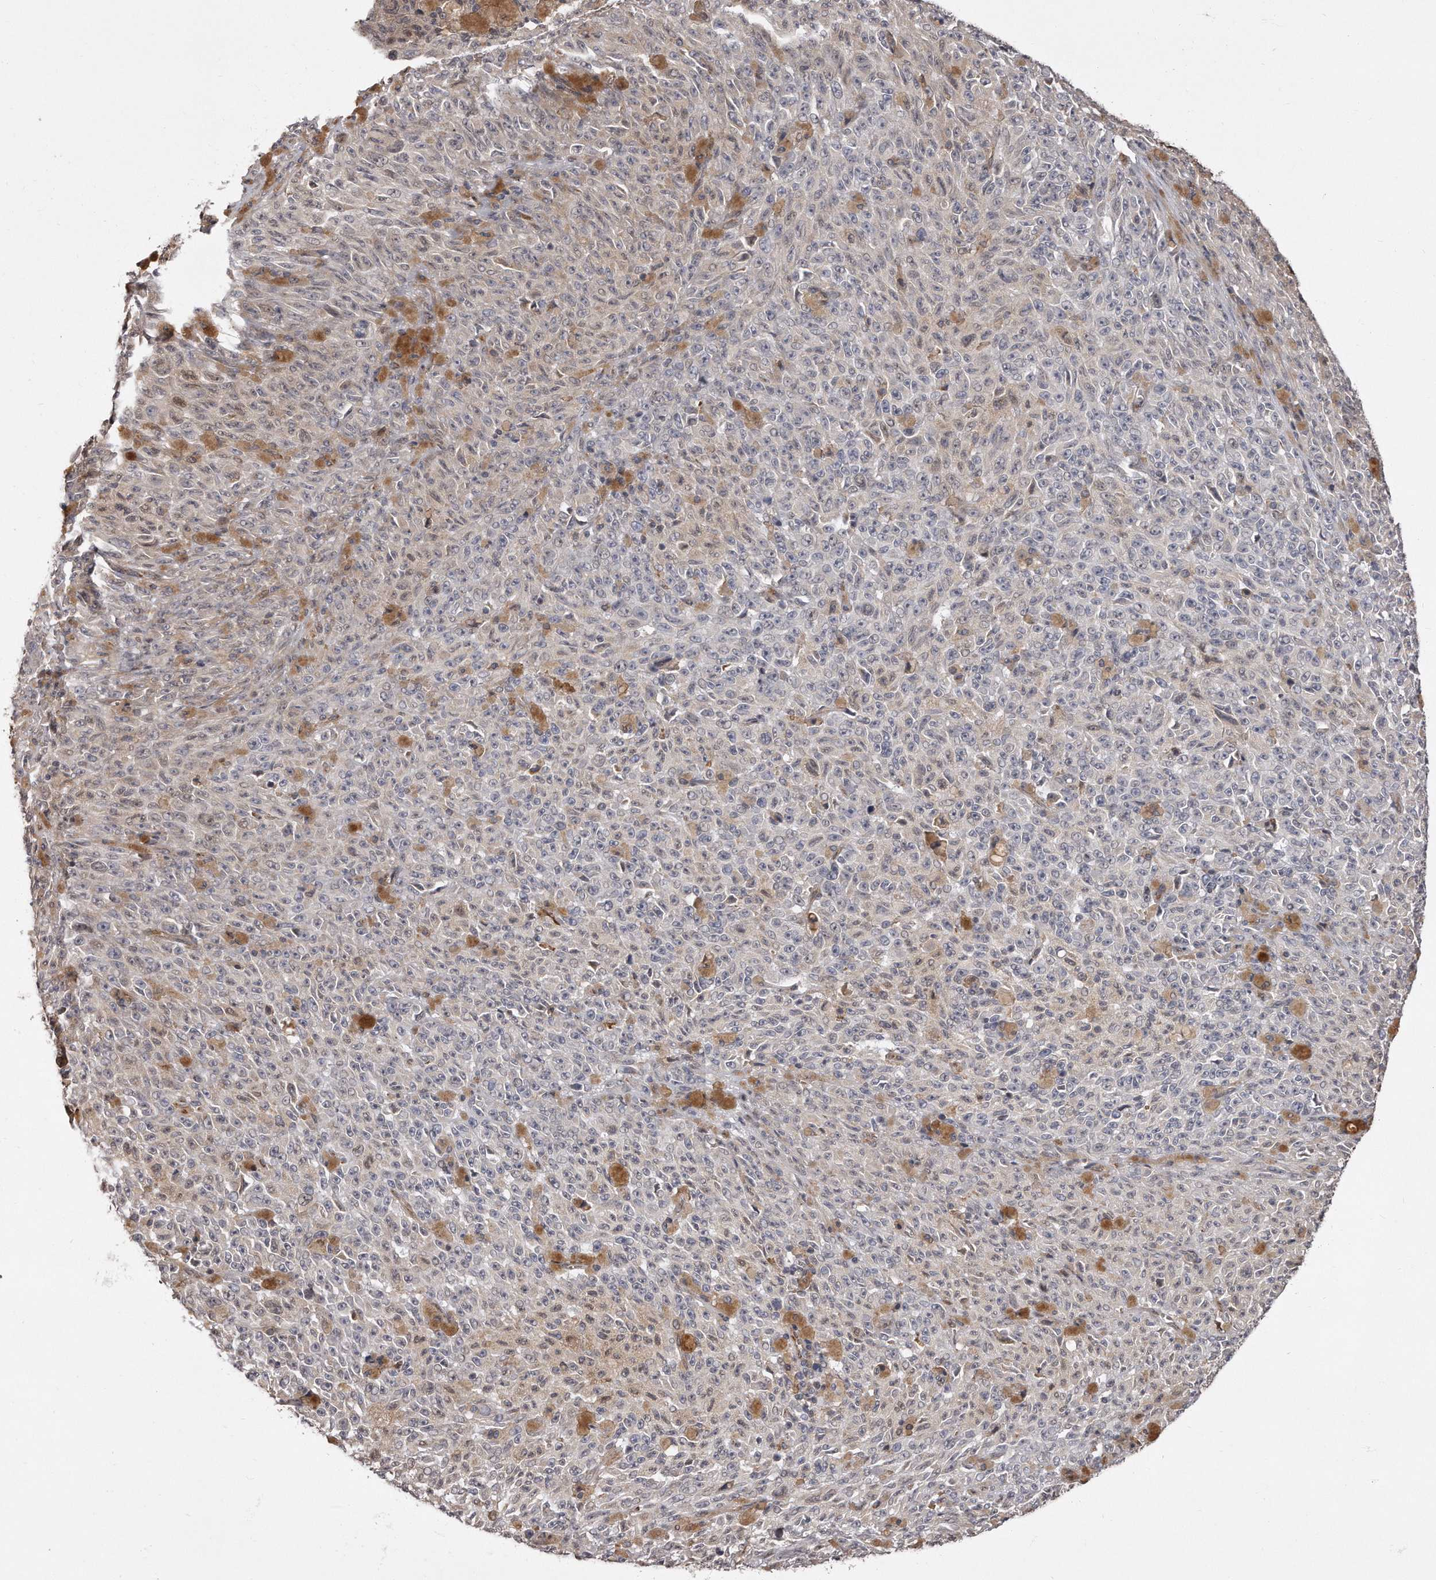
{"staining": {"intensity": "negative", "quantity": "none", "location": "none"}, "tissue": "melanoma", "cell_type": "Tumor cells", "image_type": "cancer", "snomed": [{"axis": "morphology", "description": "Malignant melanoma, NOS"}, {"axis": "topography", "description": "Skin"}], "caption": "This is an IHC image of melanoma. There is no staining in tumor cells.", "gene": "TRAPPC14", "patient": {"sex": "female", "age": 82}}